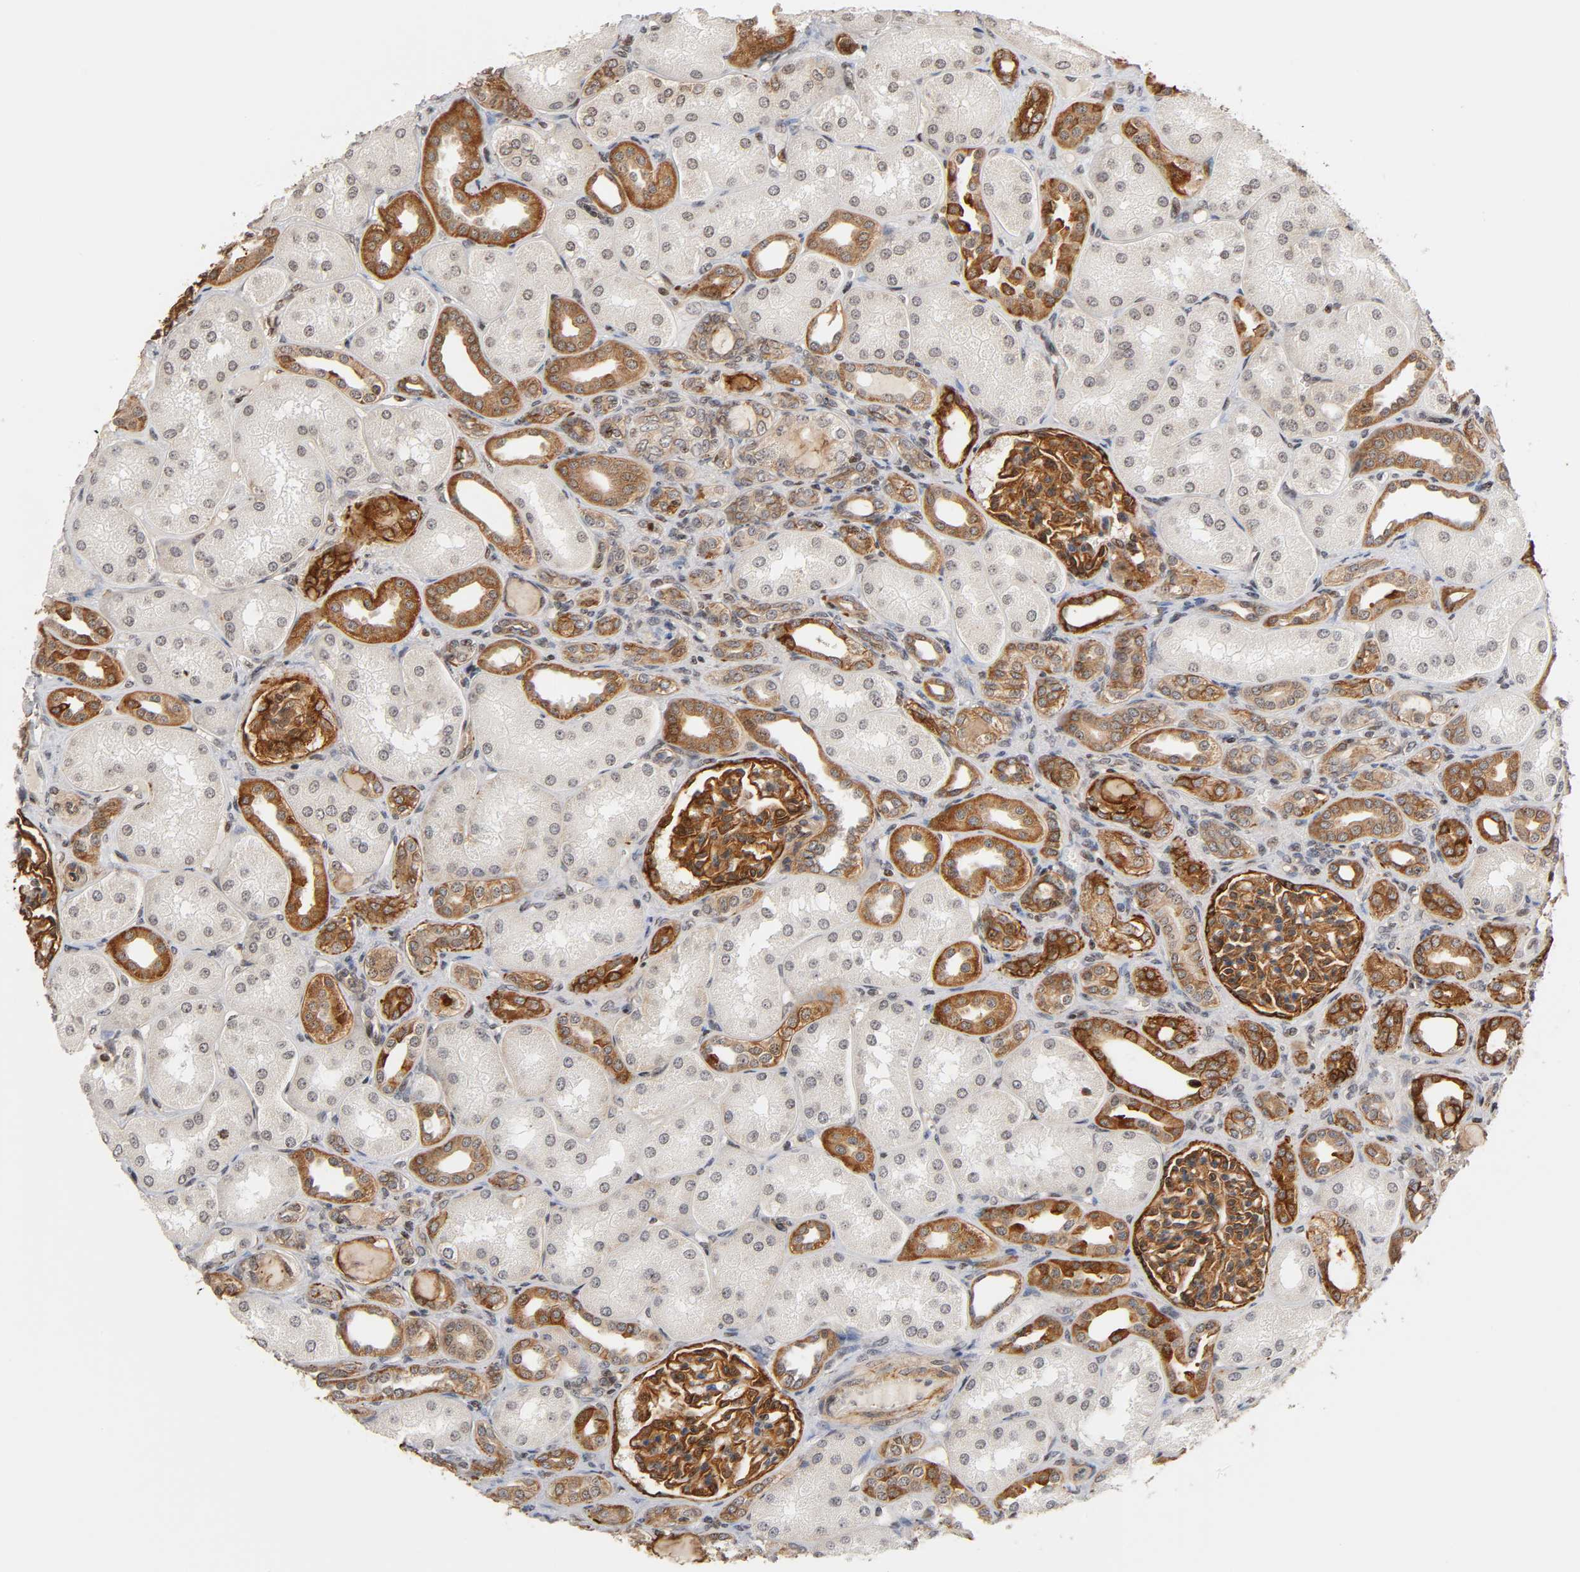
{"staining": {"intensity": "strong", "quantity": ">75%", "location": "cytoplasmic/membranous"}, "tissue": "kidney", "cell_type": "Cells in glomeruli", "image_type": "normal", "snomed": [{"axis": "morphology", "description": "Normal tissue, NOS"}, {"axis": "topography", "description": "Kidney"}], "caption": "The histopathology image displays immunohistochemical staining of unremarkable kidney. There is strong cytoplasmic/membranous staining is present in approximately >75% of cells in glomeruli.", "gene": "ITGAV", "patient": {"sex": "male", "age": 7}}